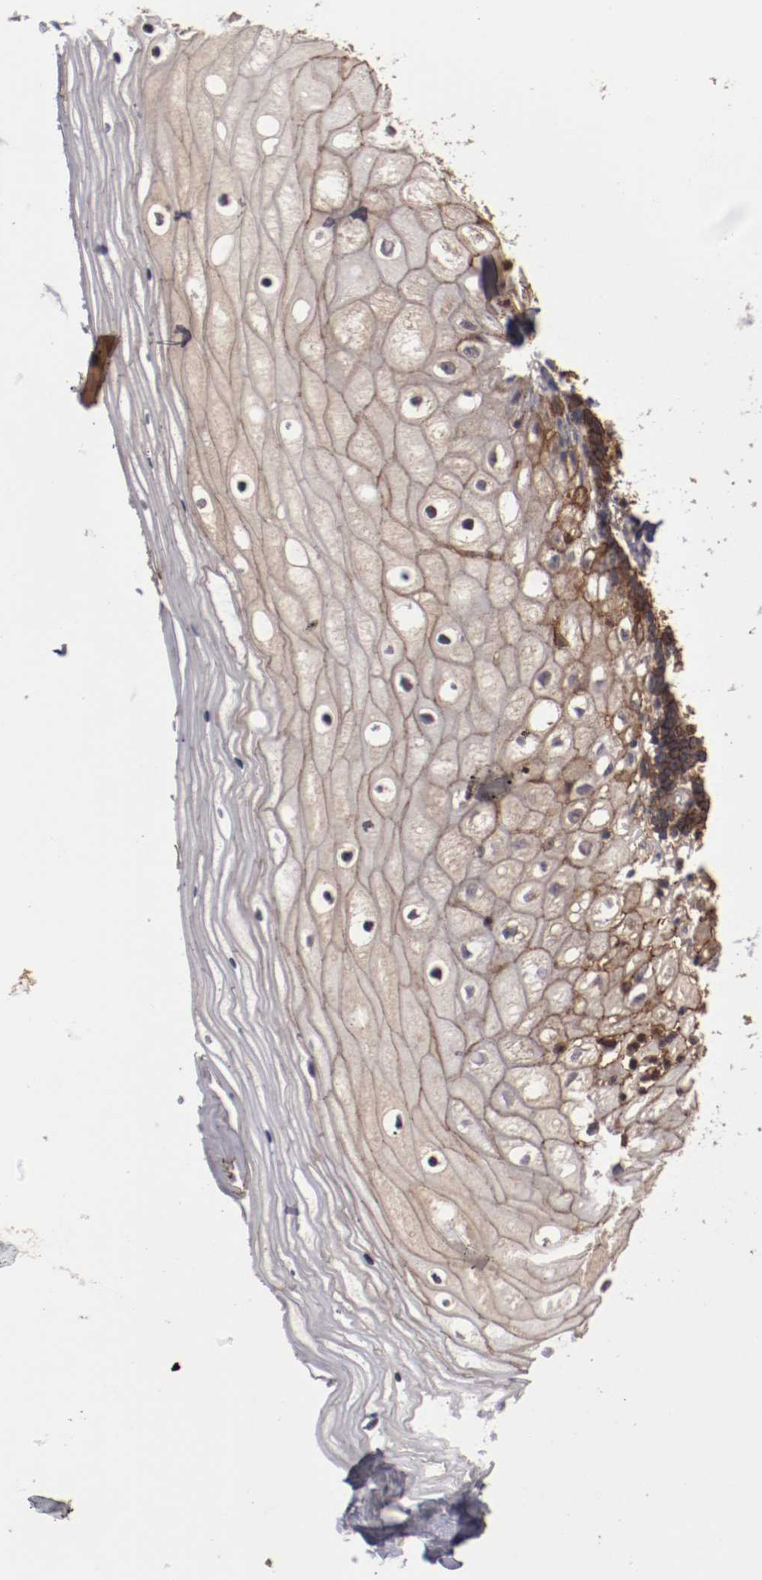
{"staining": {"intensity": "weak", "quantity": "<25%", "location": "cytoplasmic/membranous"}, "tissue": "vagina", "cell_type": "Squamous epithelial cells", "image_type": "normal", "snomed": [{"axis": "morphology", "description": "Normal tissue, NOS"}, {"axis": "topography", "description": "Vagina"}], "caption": "There is no significant expression in squamous epithelial cells of vagina. (DAB (3,3'-diaminobenzidine) immunohistochemistry (IHC), high magnification).", "gene": "RPS6KA6", "patient": {"sex": "female", "age": 46}}